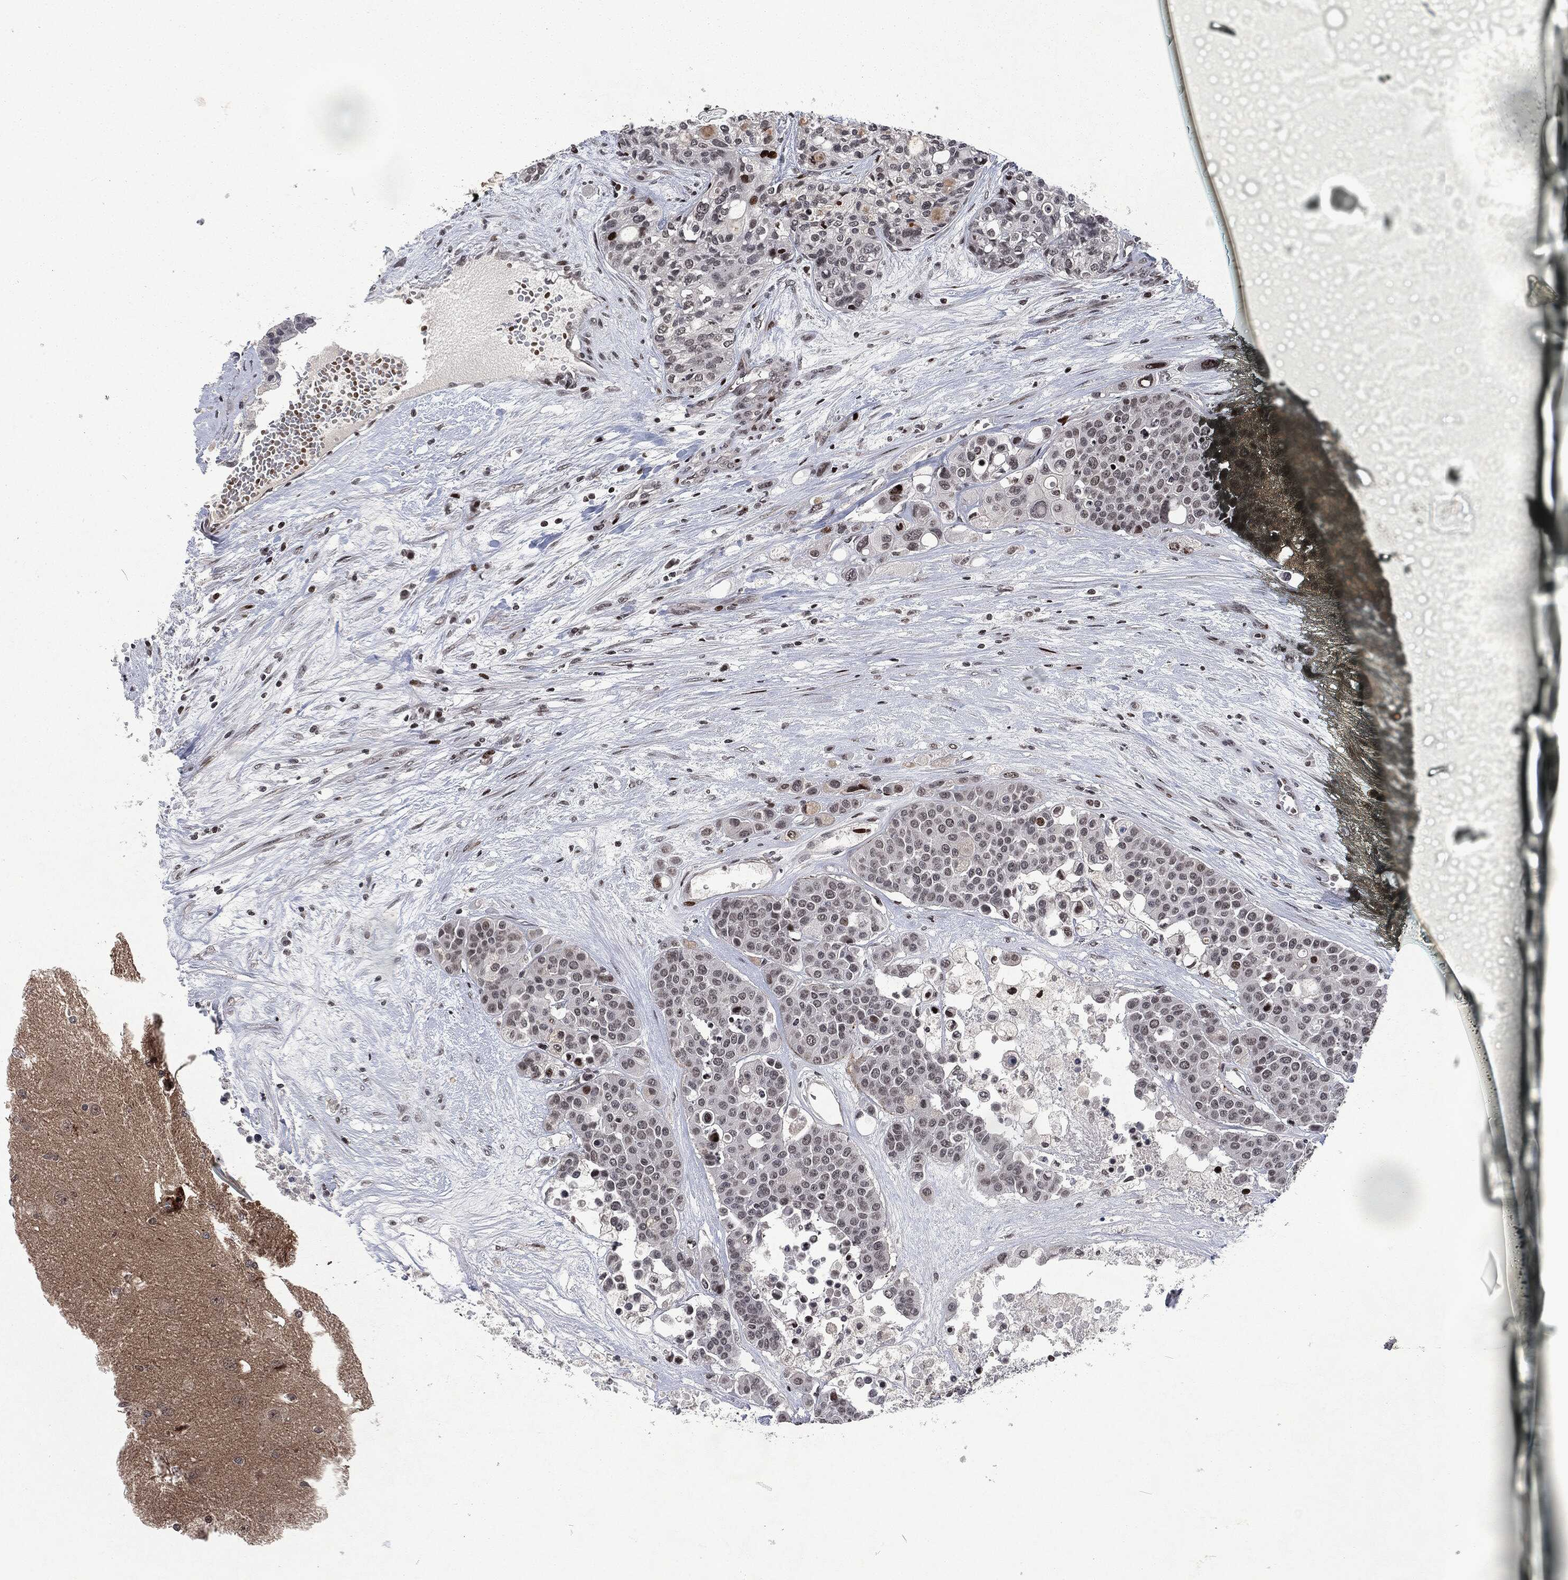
{"staining": {"intensity": "negative", "quantity": "none", "location": "none"}, "tissue": "carcinoid", "cell_type": "Tumor cells", "image_type": "cancer", "snomed": [{"axis": "morphology", "description": "Carcinoid, malignant, NOS"}, {"axis": "topography", "description": "Colon"}], "caption": "Carcinoid (malignant) was stained to show a protein in brown. There is no significant staining in tumor cells.", "gene": "EGFR", "patient": {"sex": "male", "age": 81}}